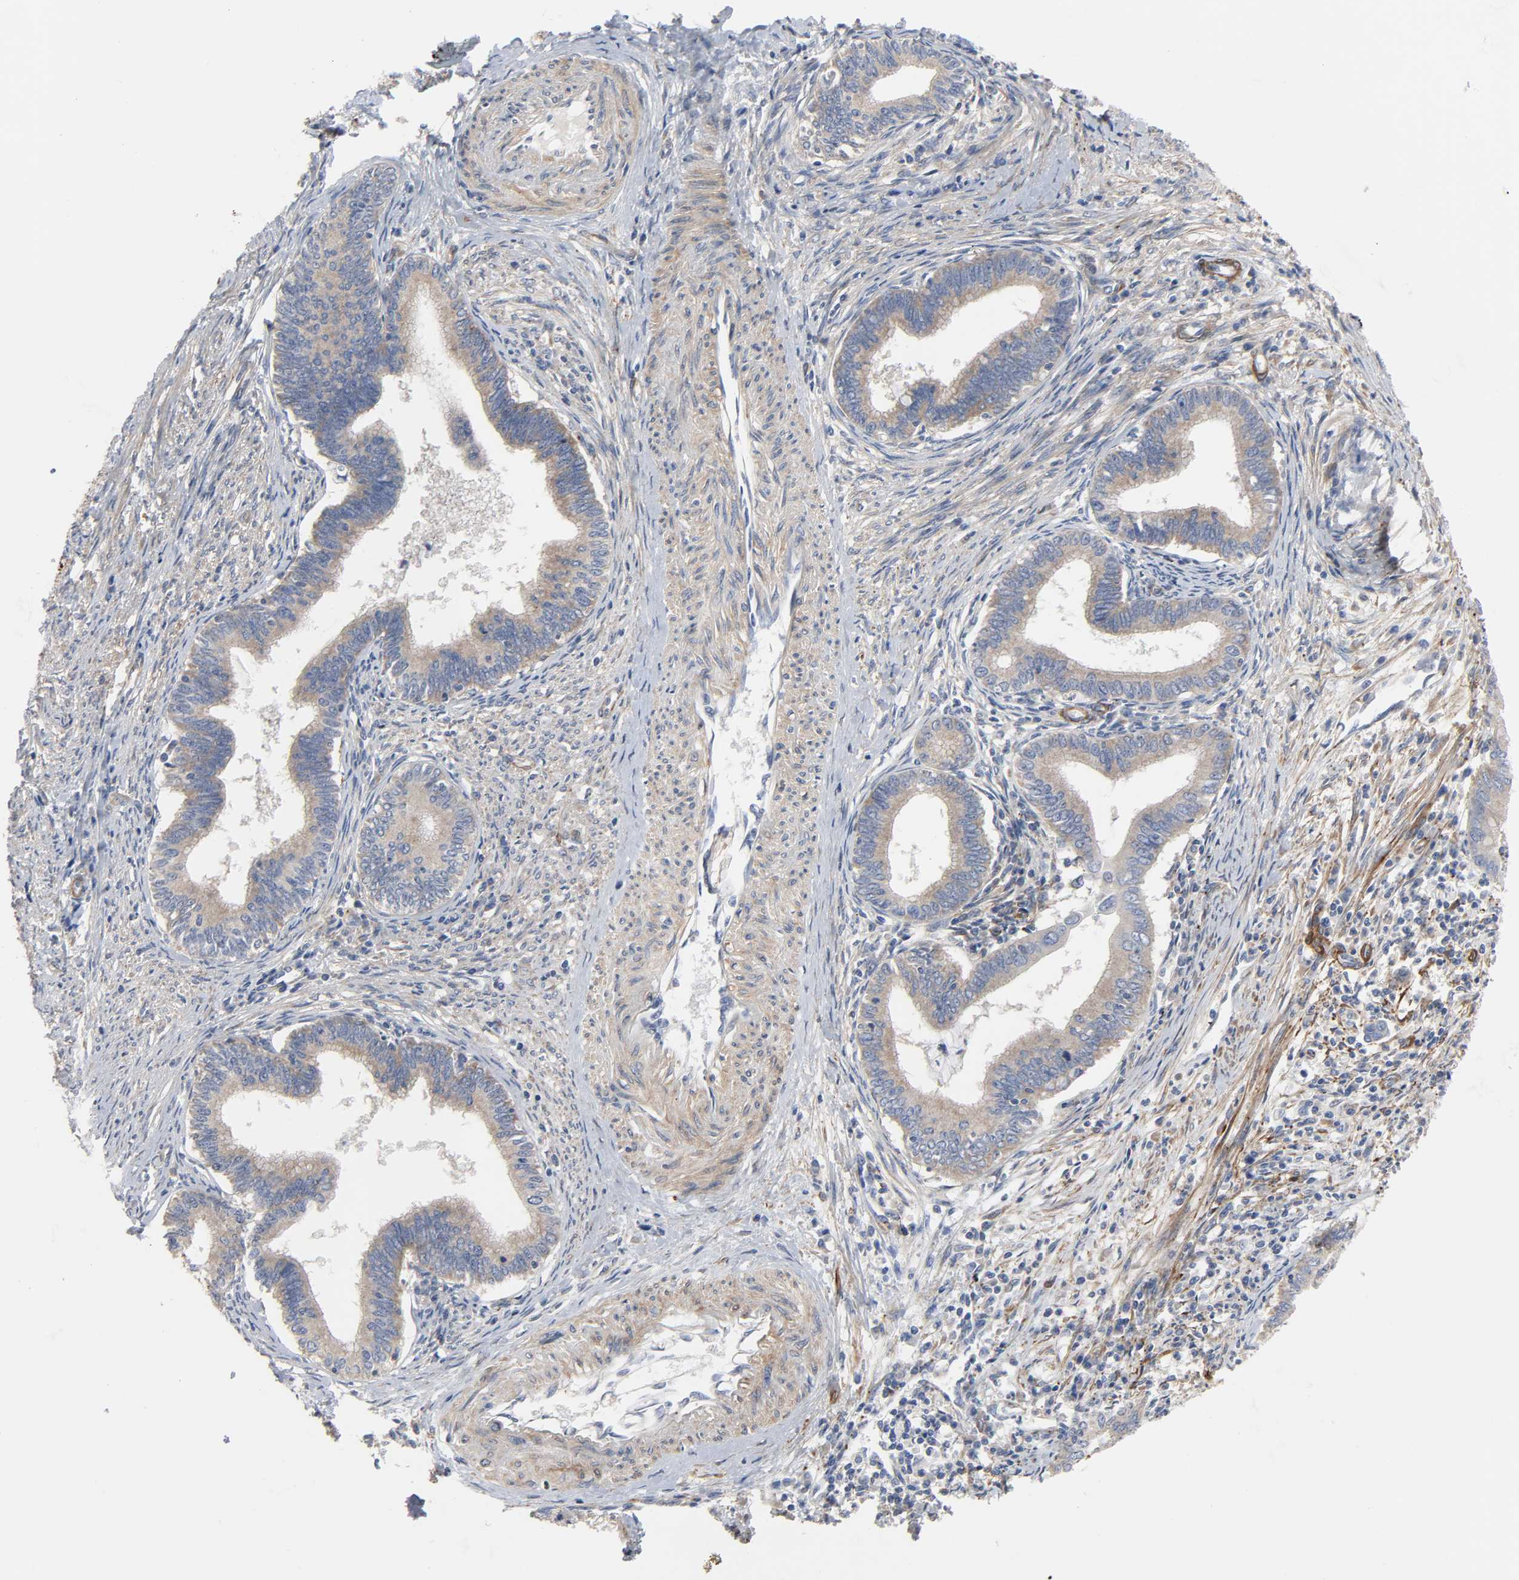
{"staining": {"intensity": "weak", "quantity": ">75%", "location": "cytoplasmic/membranous"}, "tissue": "cervical cancer", "cell_type": "Tumor cells", "image_type": "cancer", "snomed": [{"axis": "morphology", "description": "Adenocarcinoma, NOS"}, {"axis": "topography", "description": "Cervix"}], "caption": "Tumor cells exhibit low levels of weak cytoplasmic/membranous staining in approximately >75% of cells in adenocarcinoma (cervical).", "gene": "ARHGAP1", "patient": {"sex": "female", "age": 36}}